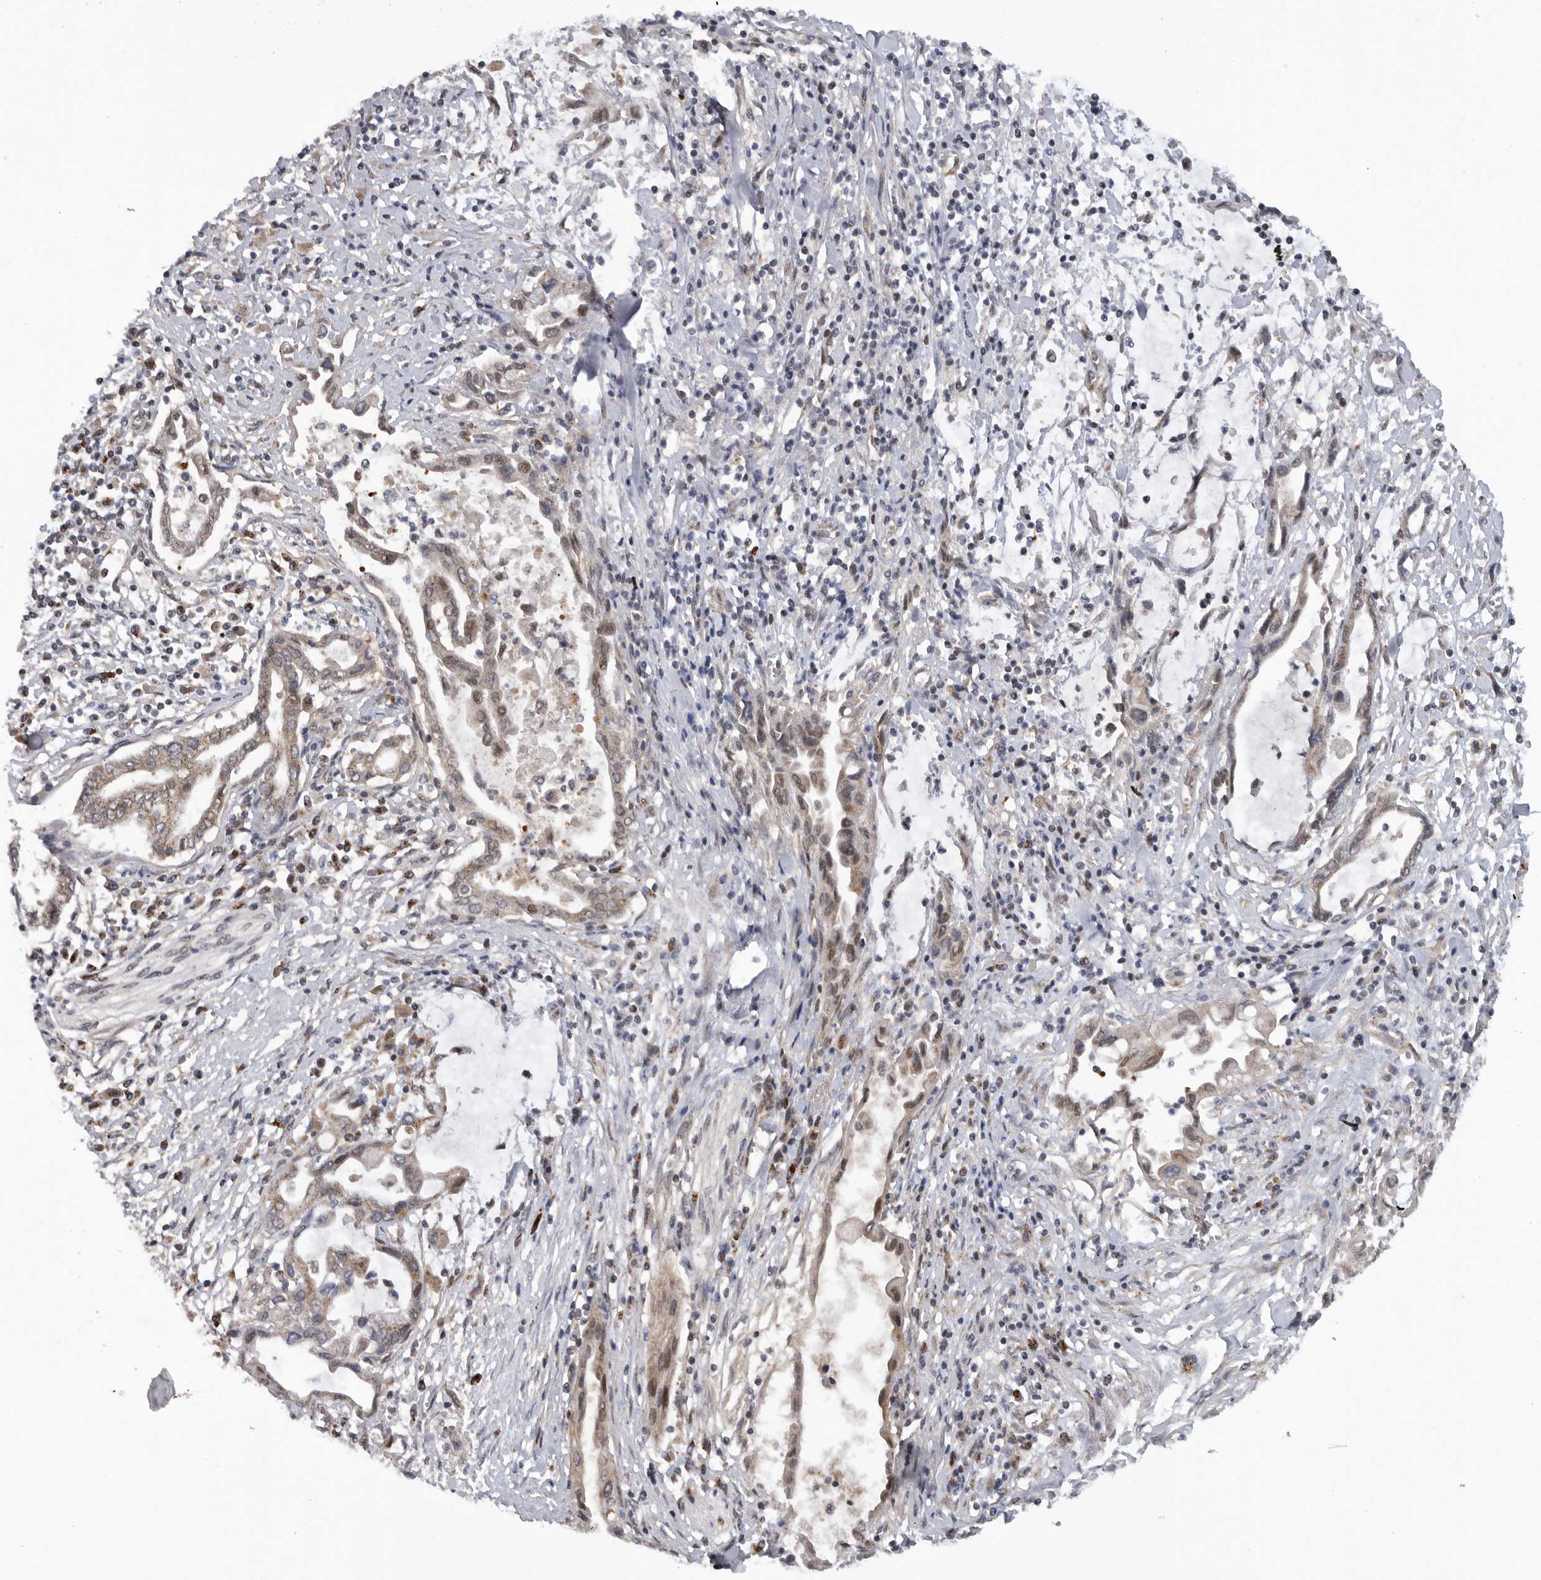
{"staining": {"intensity": "weak", "quantity": ">75%", "location": "cytoplasmic/membranous,nuclear"}, "tissue": "pancreatic cancer", "cell_type": "Tumor cells", "image_type": "cancer", "snomed": [{"axis": "morphology", "description": "Adenocarcinoma, NOS"}, {"axis": "topography", "description": "Pancreas"}], "caption": "This is an image of immunohistochemistry (IHC) staining of adenocarcinoma (pancreatic), which shows weak expression in the cytoplasmic/membranous and nuclear of tumor cells.", "gene": "TMPRSS11F", "patient": {"sex": "female", "age": 57}}